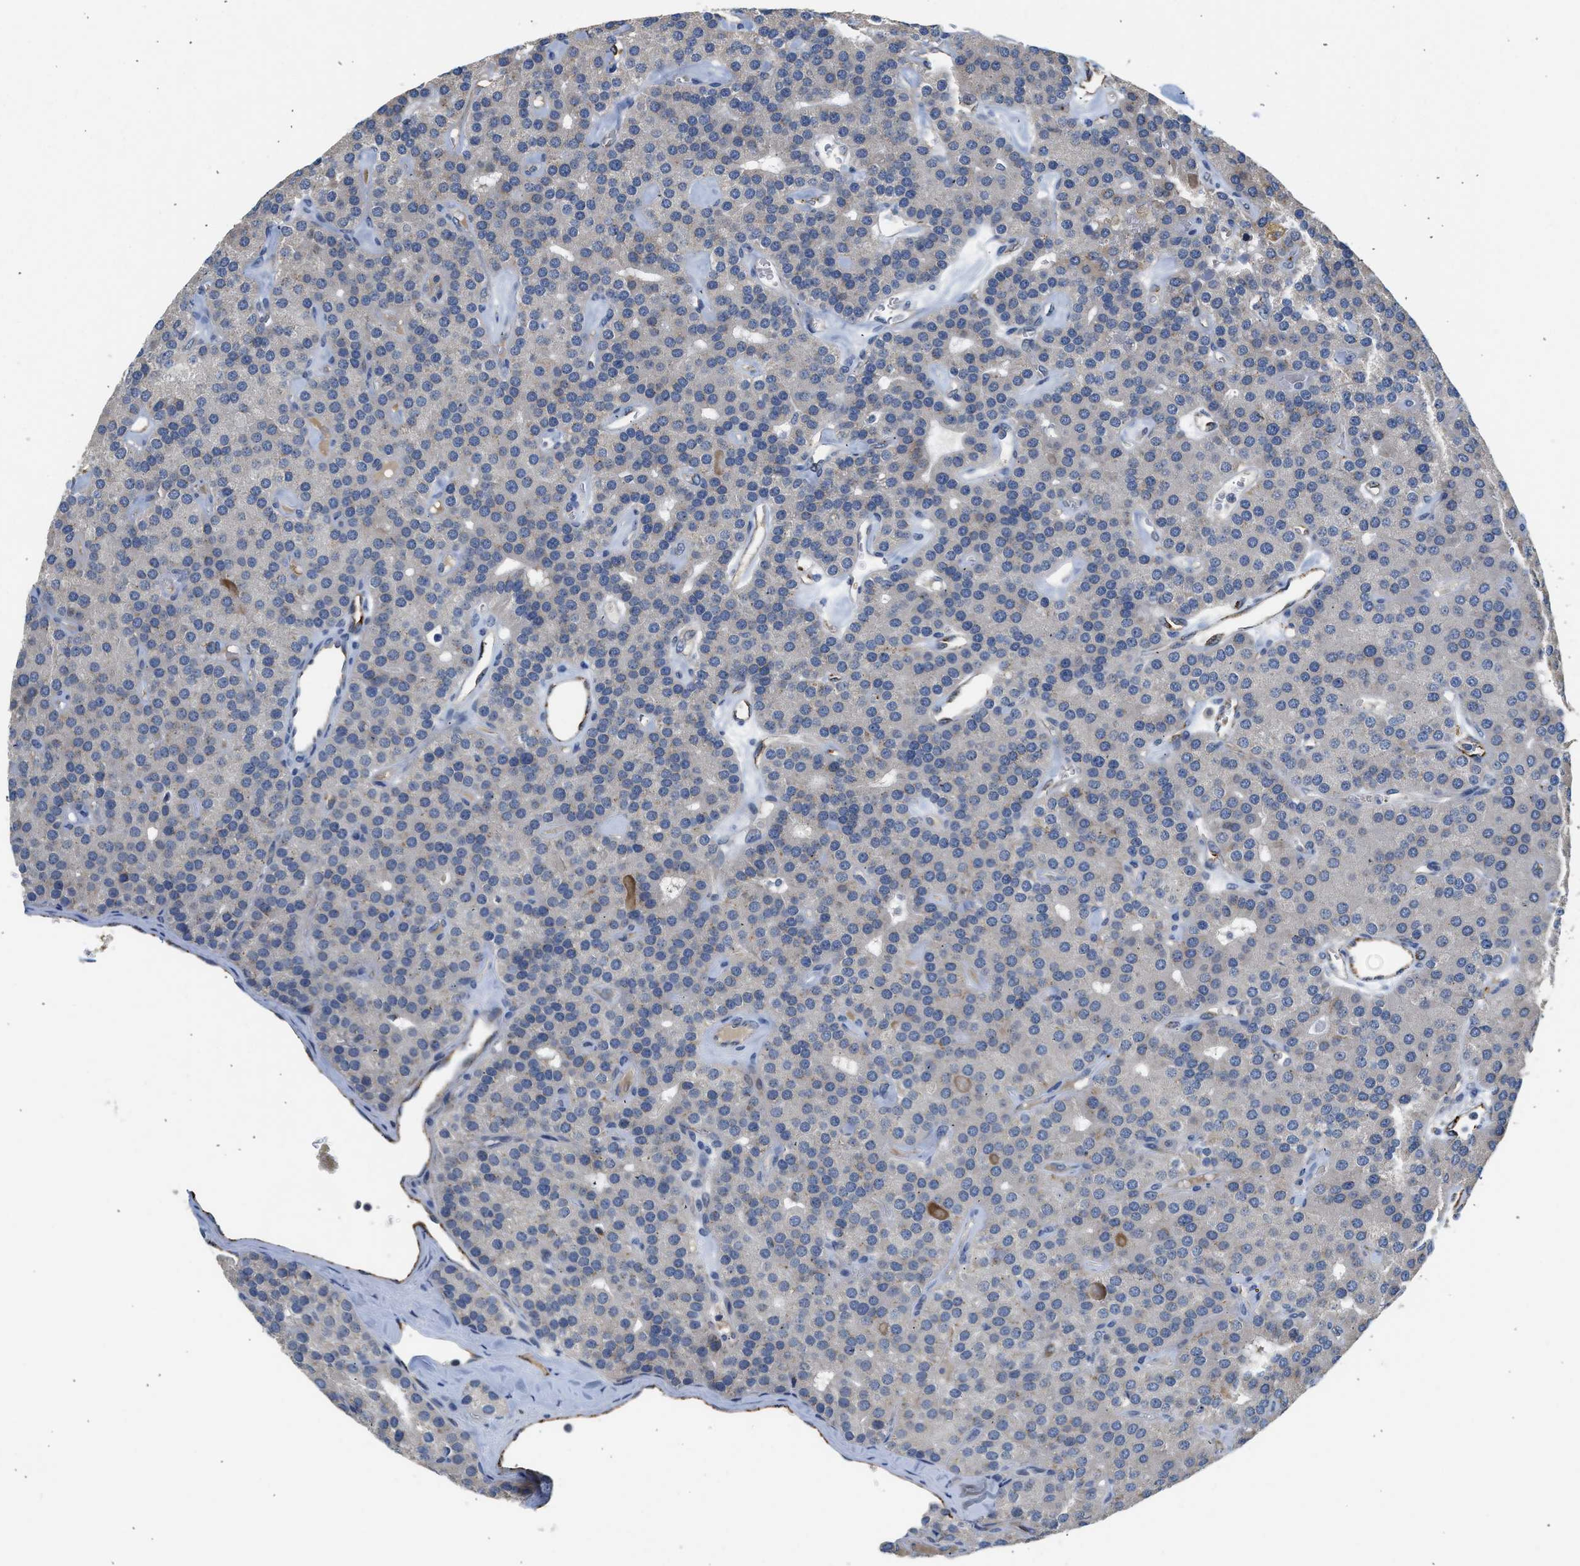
{"staining": {"intensity": "weak", "quantity": "<25%", "location": "cytoplasmic/membranous"}, "tissue": "parathyroid gland", "cell_type": "Glandular cells", "image_type": "normal", "snomed": [{"axis": "morphology", "description": "Normal tissue, NOS"}, {"axis": "morphology", "description": "Adenoma, NOS"}, {"axis": "topography", "description": "Parathyroid gland"}], "caption": "Immunohistochemistry histopathology image of normal parathyroid gland: parathyroid gland stained with DAB reveals no significant protein positivity in glandular cells.", "gene": "PIM1", "patient": {"sex": "female", "age": 86}}